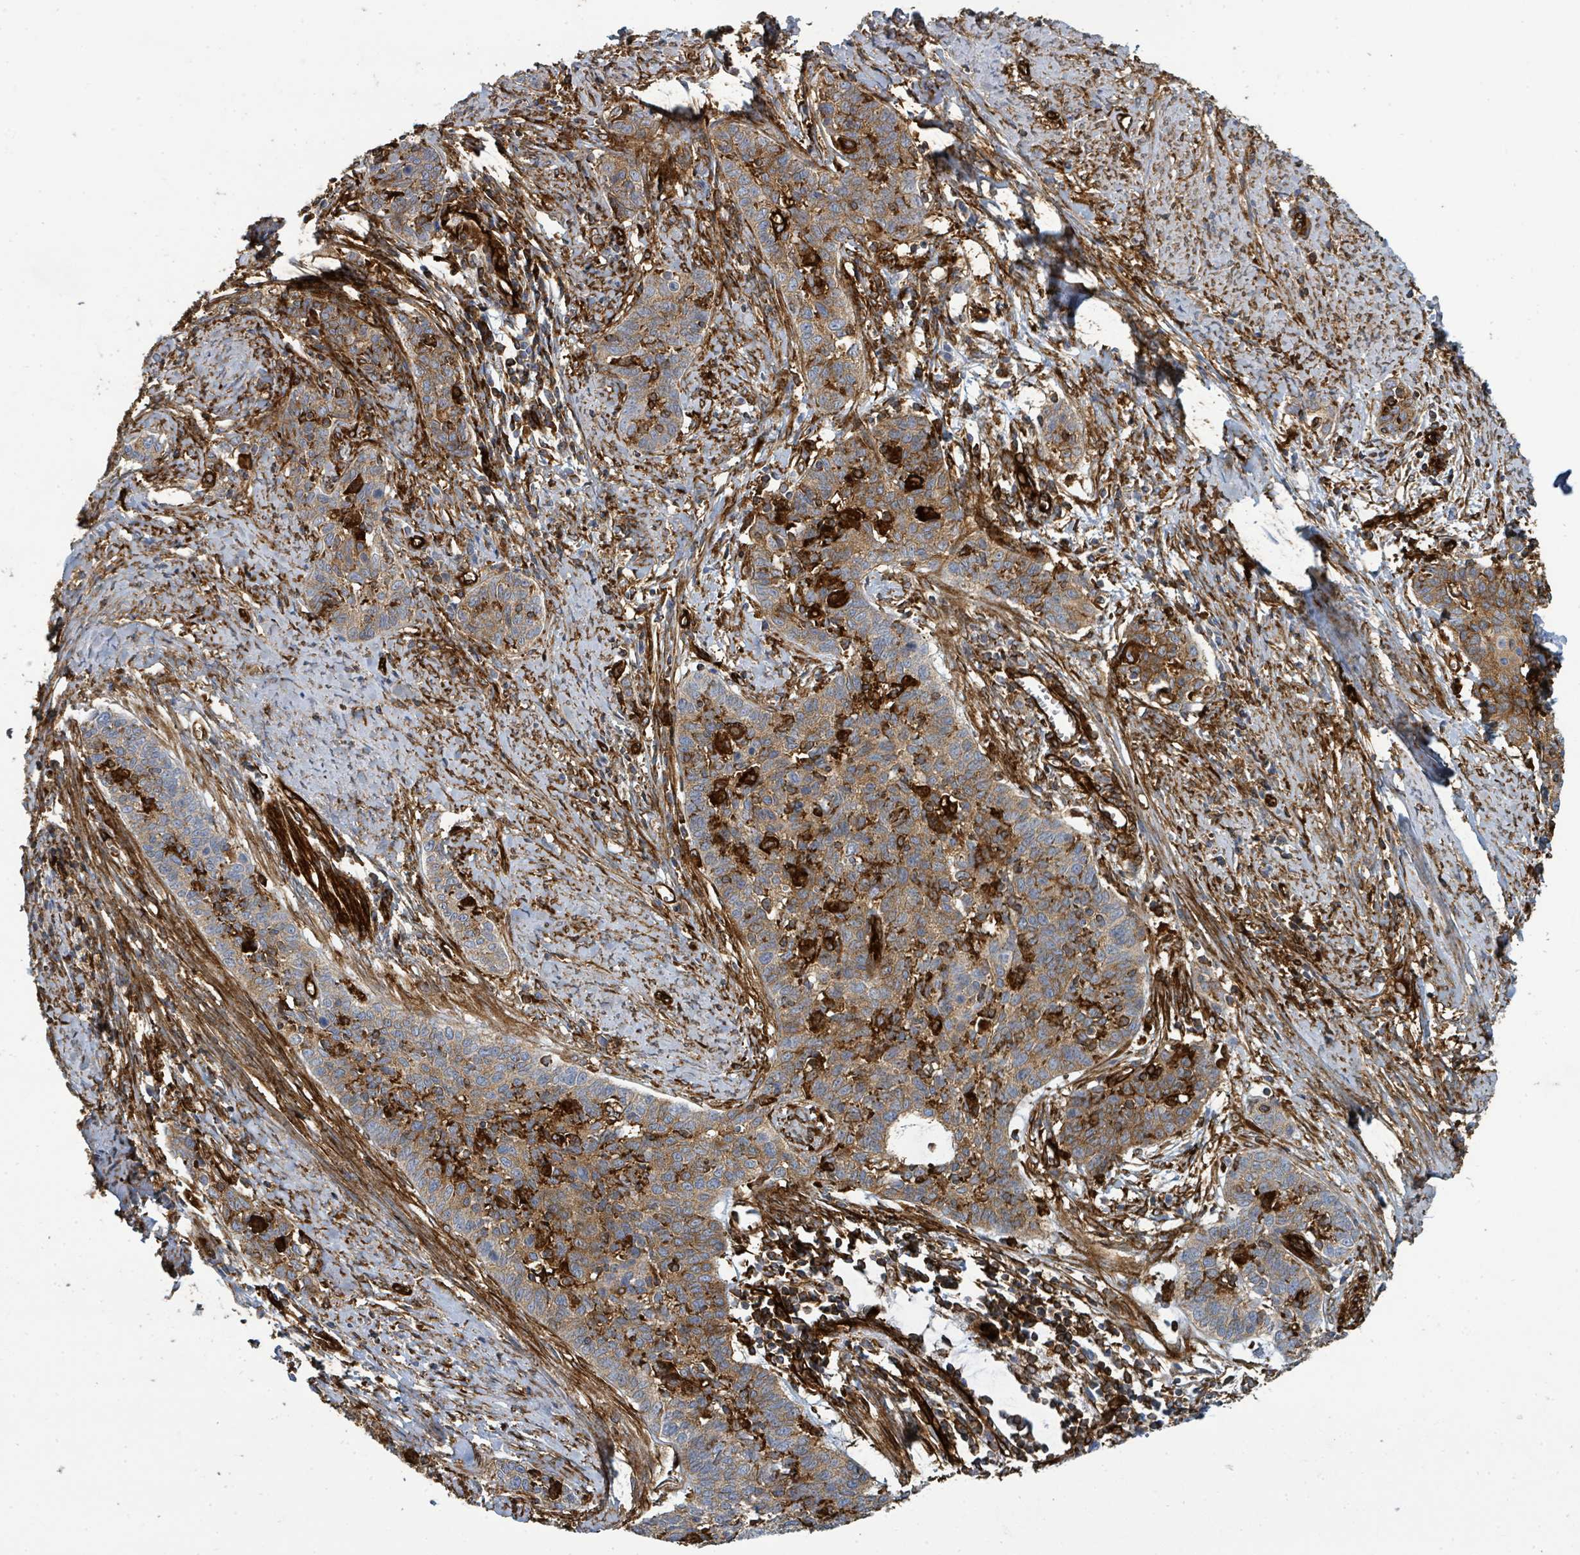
{"staining": {"intensity": "moderate", "quantity": "<25%", "location": "cytoplasmic/membranous"}, "tissue": "cervical cancer", "cell_type": "Tumor cells", "image_type": "cancer", "snomed": [{"axis": "morphology", "description": "Squamous cell carcinoma, NOS"}, {"axis": "topography", "description": "Cervix"}], "caption": "There is low levels of moderate cytoplasmic/membranous positivity in tumor cells of cervical cancer, as demonstrated by immunohistochemical staining (brown color).", "gene": "IFIT1", "patient": {"sex": "female", "age": 39}}